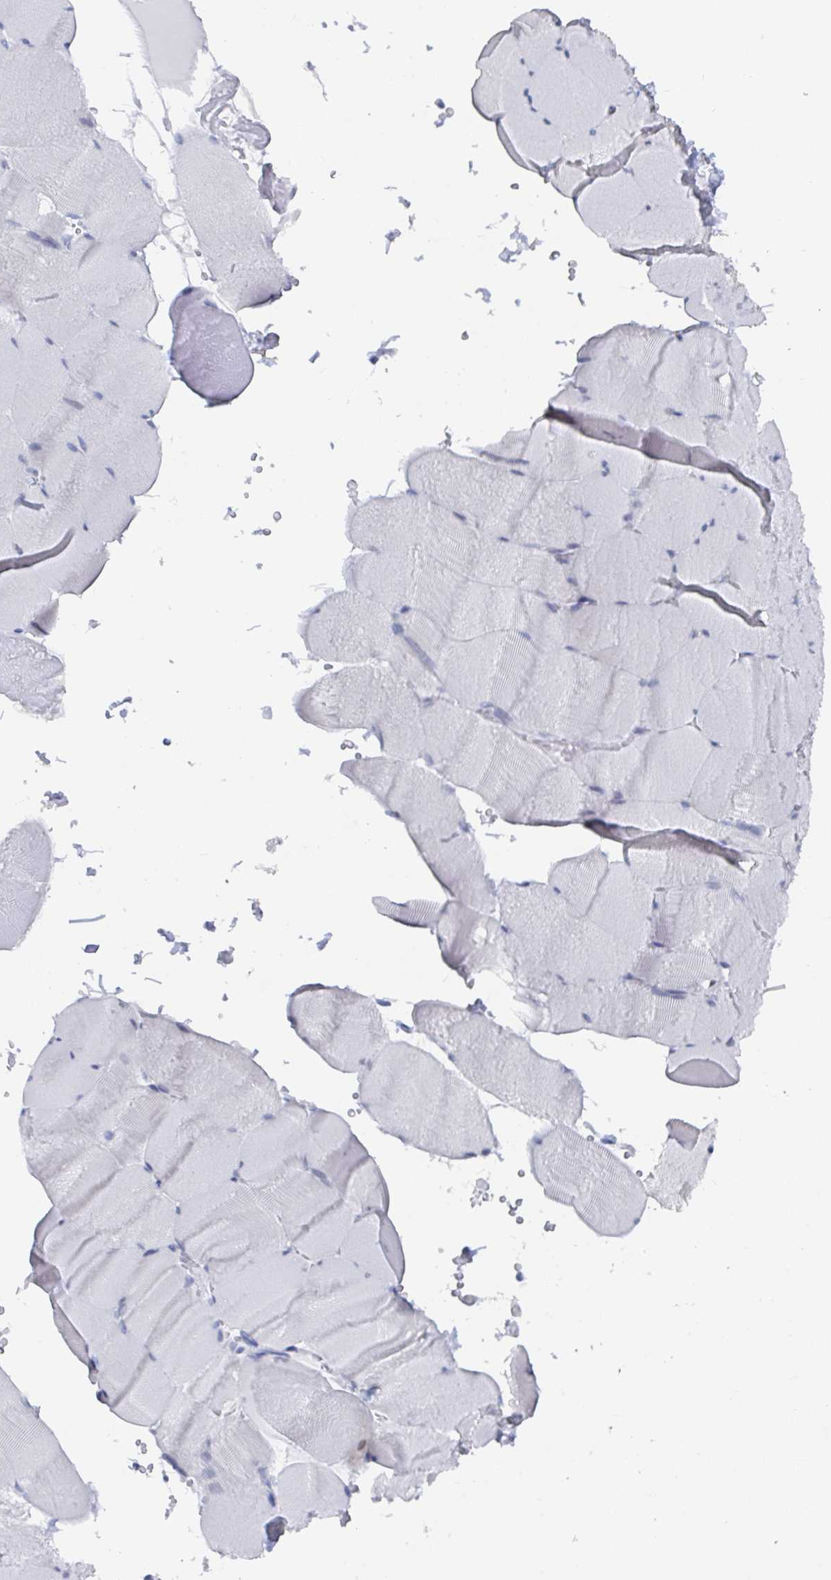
{"staining": {"intensity": "negative", "quantity": "none", "location": "none"}, "tissue": "skeletal muscle", "cell_type": "Myocytes", "image_type": "normal", "snomed": [{"axis": "morphology", "description": "Normal tissue, NOS"}, {"axis": "topography", "description": "Skeletal muscle"}, {"axis": "topography", "description": "Head-Neck"}], "caption": "This is an IHC histopathology image of benign skeletal muscle. There is no staining in myocytes.", "gene": "CAMKV", "patient": {"sex": "male", "age": 66}}